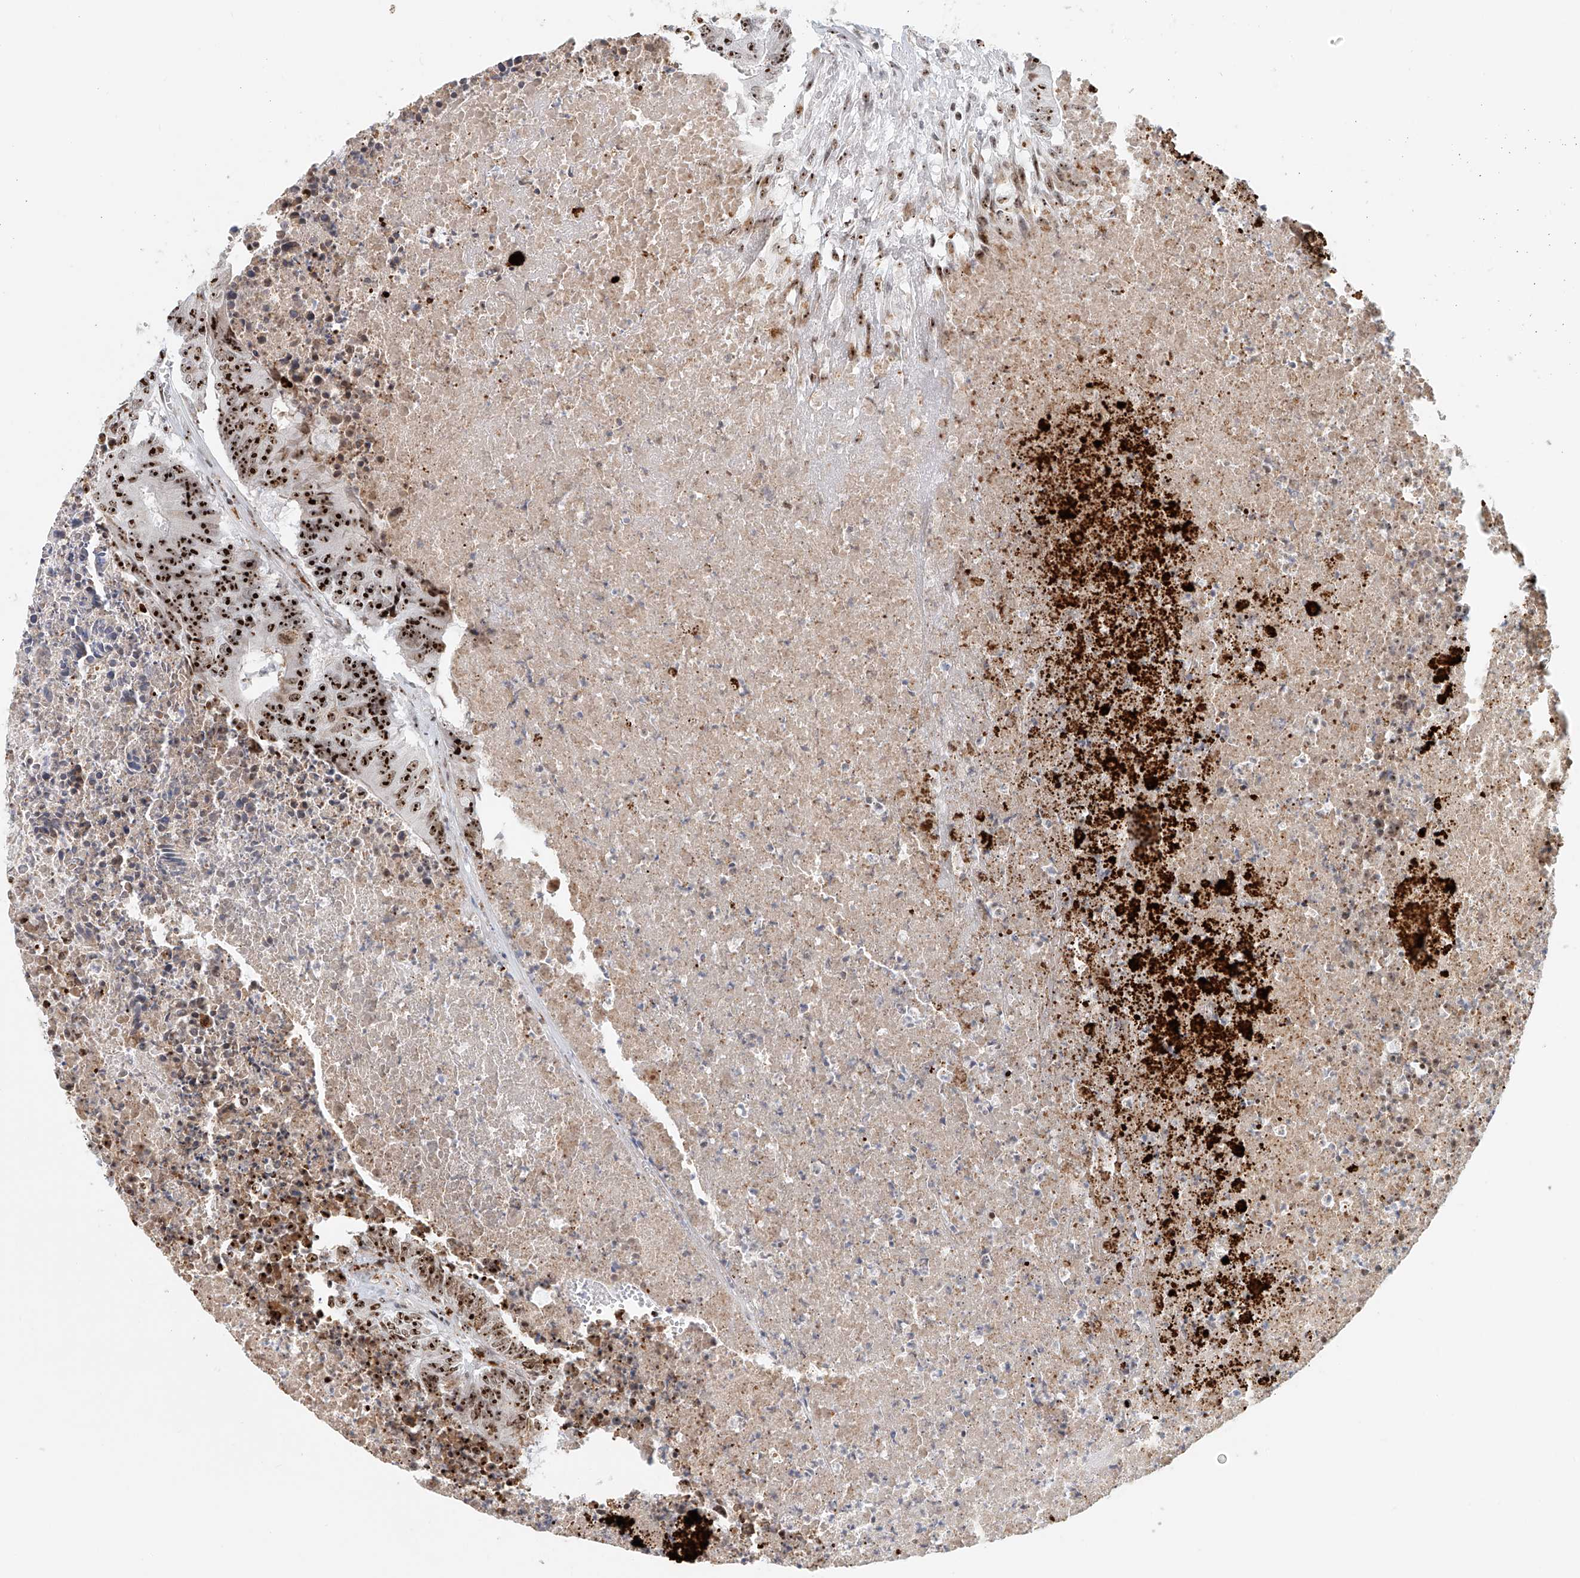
{"staining": {"intensity": "strong", "quantity": ">75%", "location": "nuclear"}, "tissue": "colorectal cancer", "cell_type": "Tumor cells", "image_type": "cancer", "snomed": [{"axis": "morphology", "description": "Adenocarcinoma, NOS"}, {"axis": "topography", "description": "Colon"}], "caption": "High-power microscopy captured an IHC image of colorectal cancer (adenocarcinoma), revealing strong nuclear positivity in approximately >75% of tumor cells.", "gene": "PRUNE2", "patient": {"sex": "male", "age": 87}}